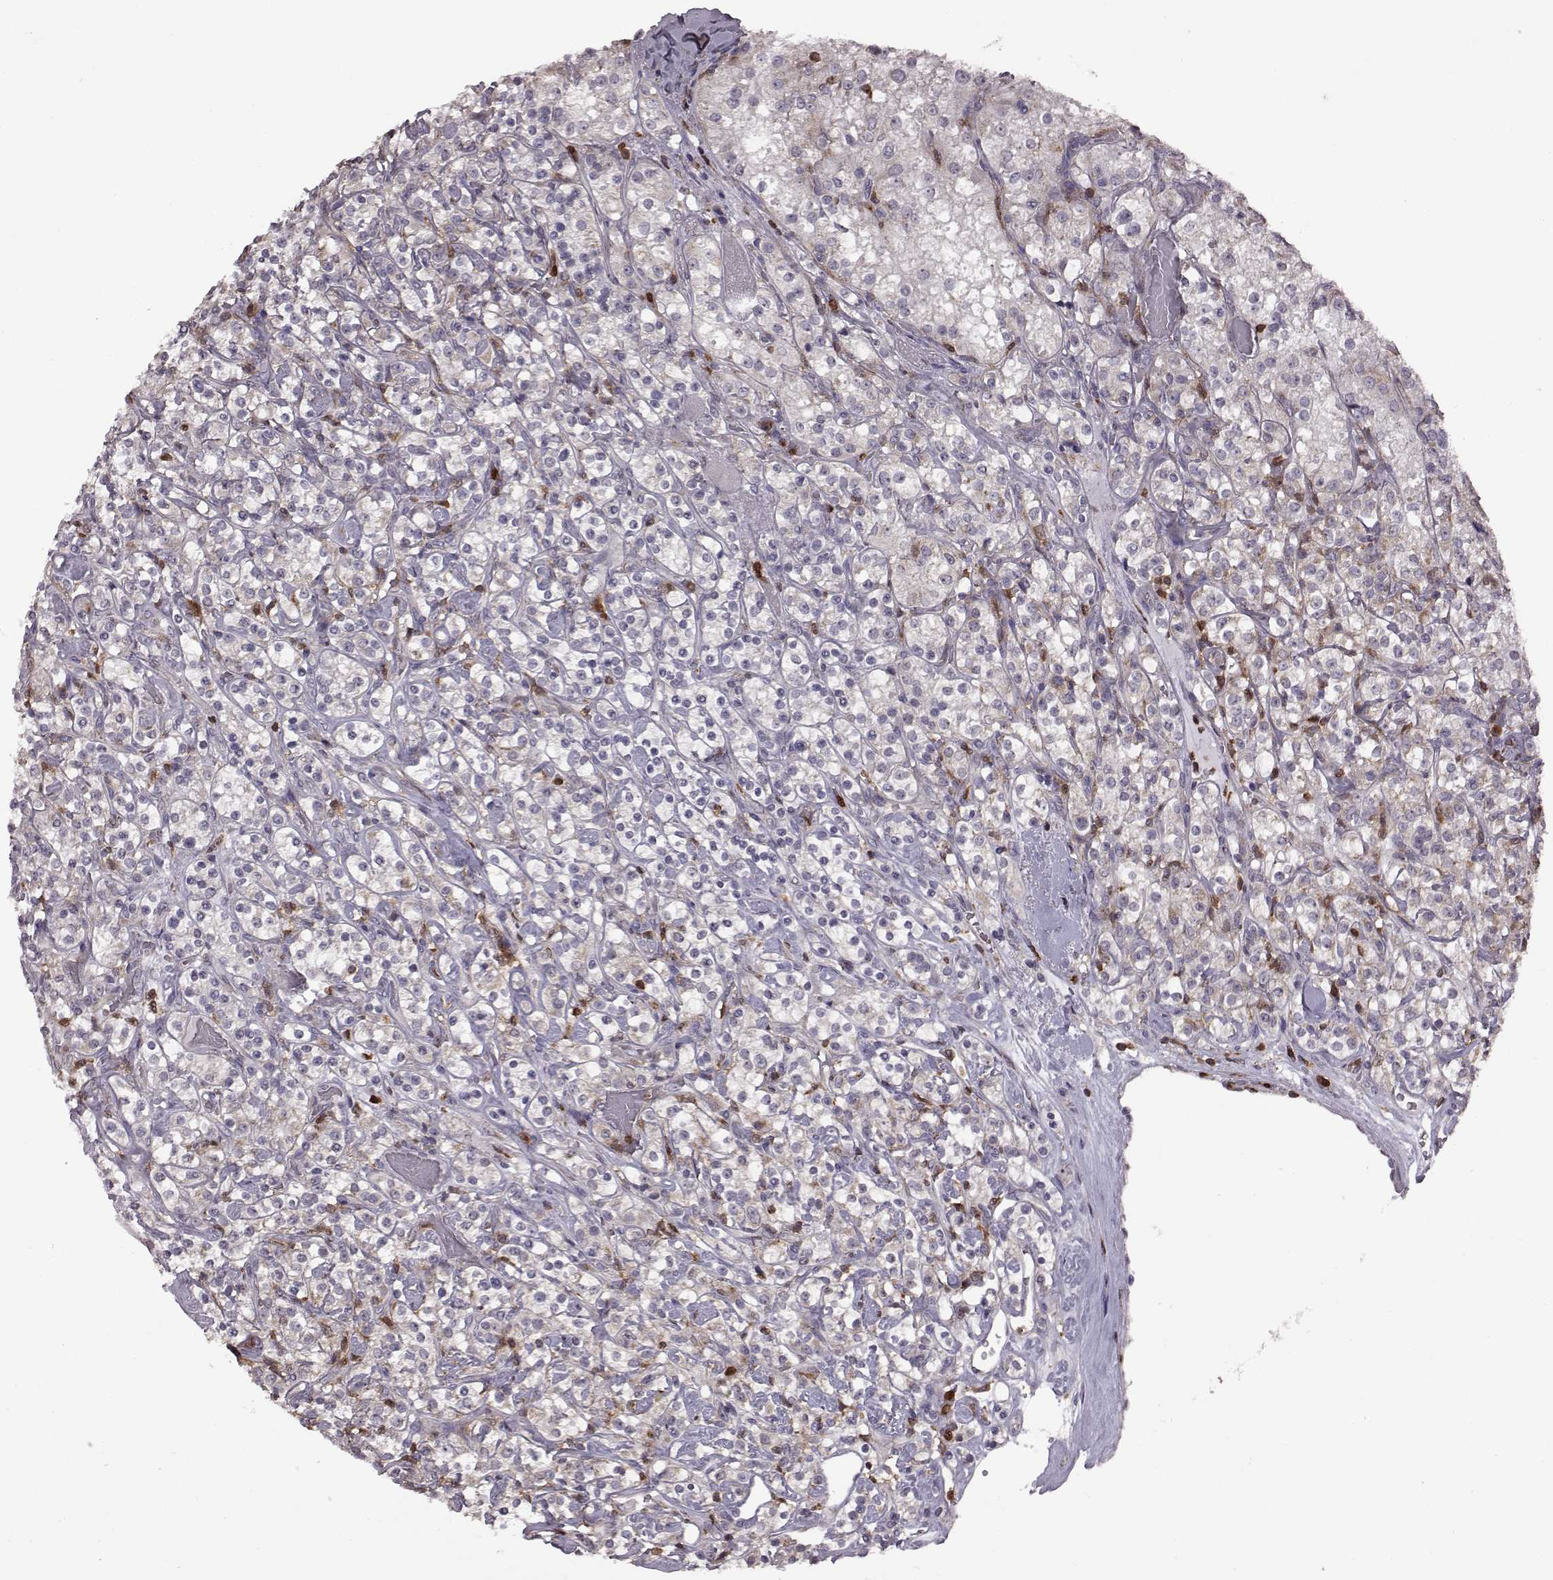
{"staining": {"intensity": "negative", "quantity": "none", "location": "none"}, "tissue": "renal cancer", "cell_type": "Tumor cells", "image_type": "cancer", "snomed": [{"axis": "morphology", "description": "Adenocarcinoma, NOS"}, {"axis": "topography", "description": "Kidney"}], "caption": "Renal cancer stained for a protein using IHC shows no staining tumor cells.", "gene": "DOK2", "patient": {"sex": "male", "age": 77}}